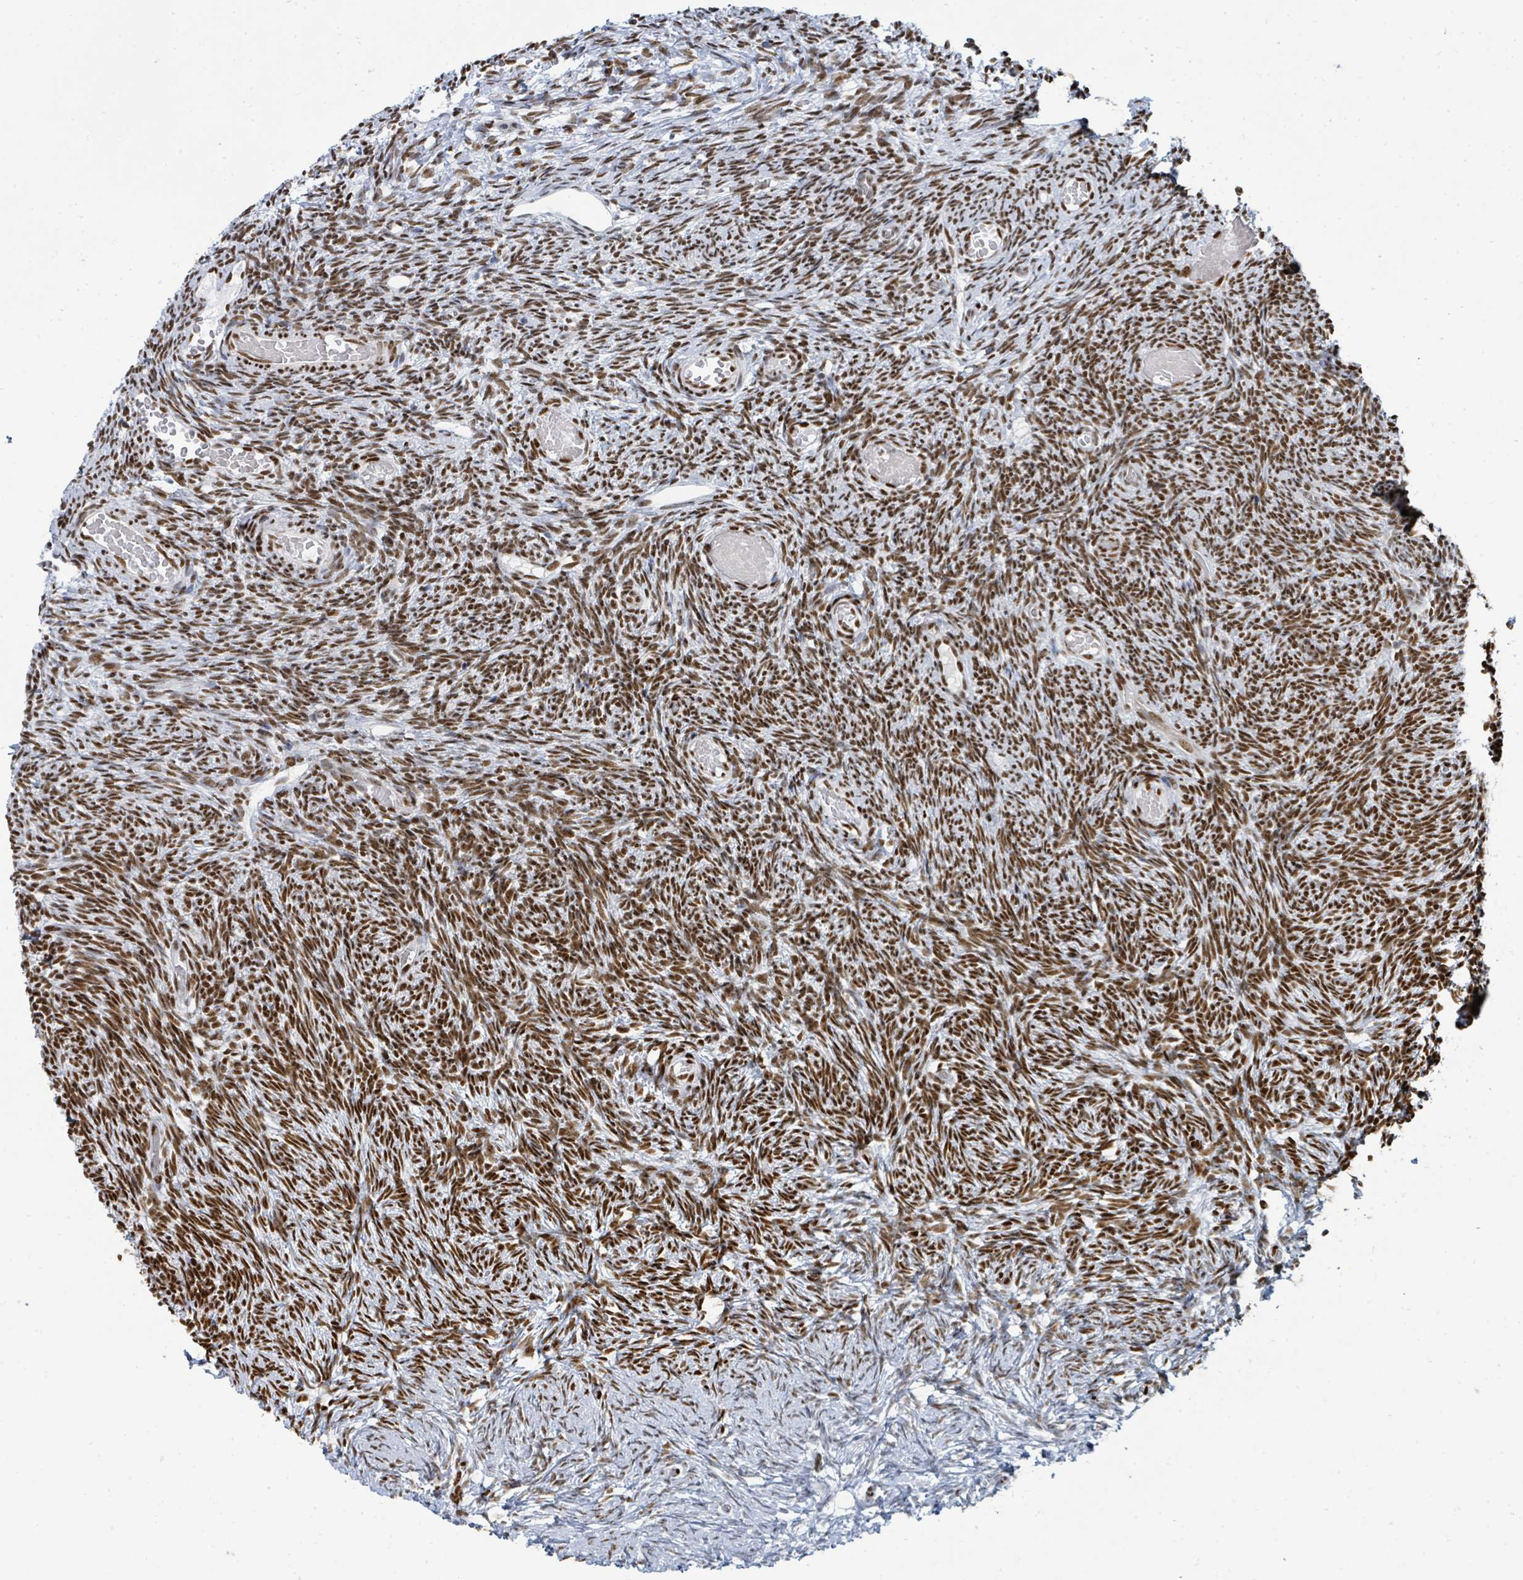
{"staining": {"intensity": "strong", "quantity": "25%-75%", "location": "nuclear"}, "tissue": "ovary", "cell_type": "Ovarian stroma cells", "image_type": "normal", "snomed": [{"axis": "morphology", "description": "Normal tissue, NOS"}, {"axis": "topography", "description": "Ovary"}], "caption": "About 25%-75% of ovarian stroma cells in unremarkable ovary show strong nuclear protein staining as visualized by brown immunohistochemical staining.", "gene": "SUMO2", "patient": {"sex": "female", "age": 39}}